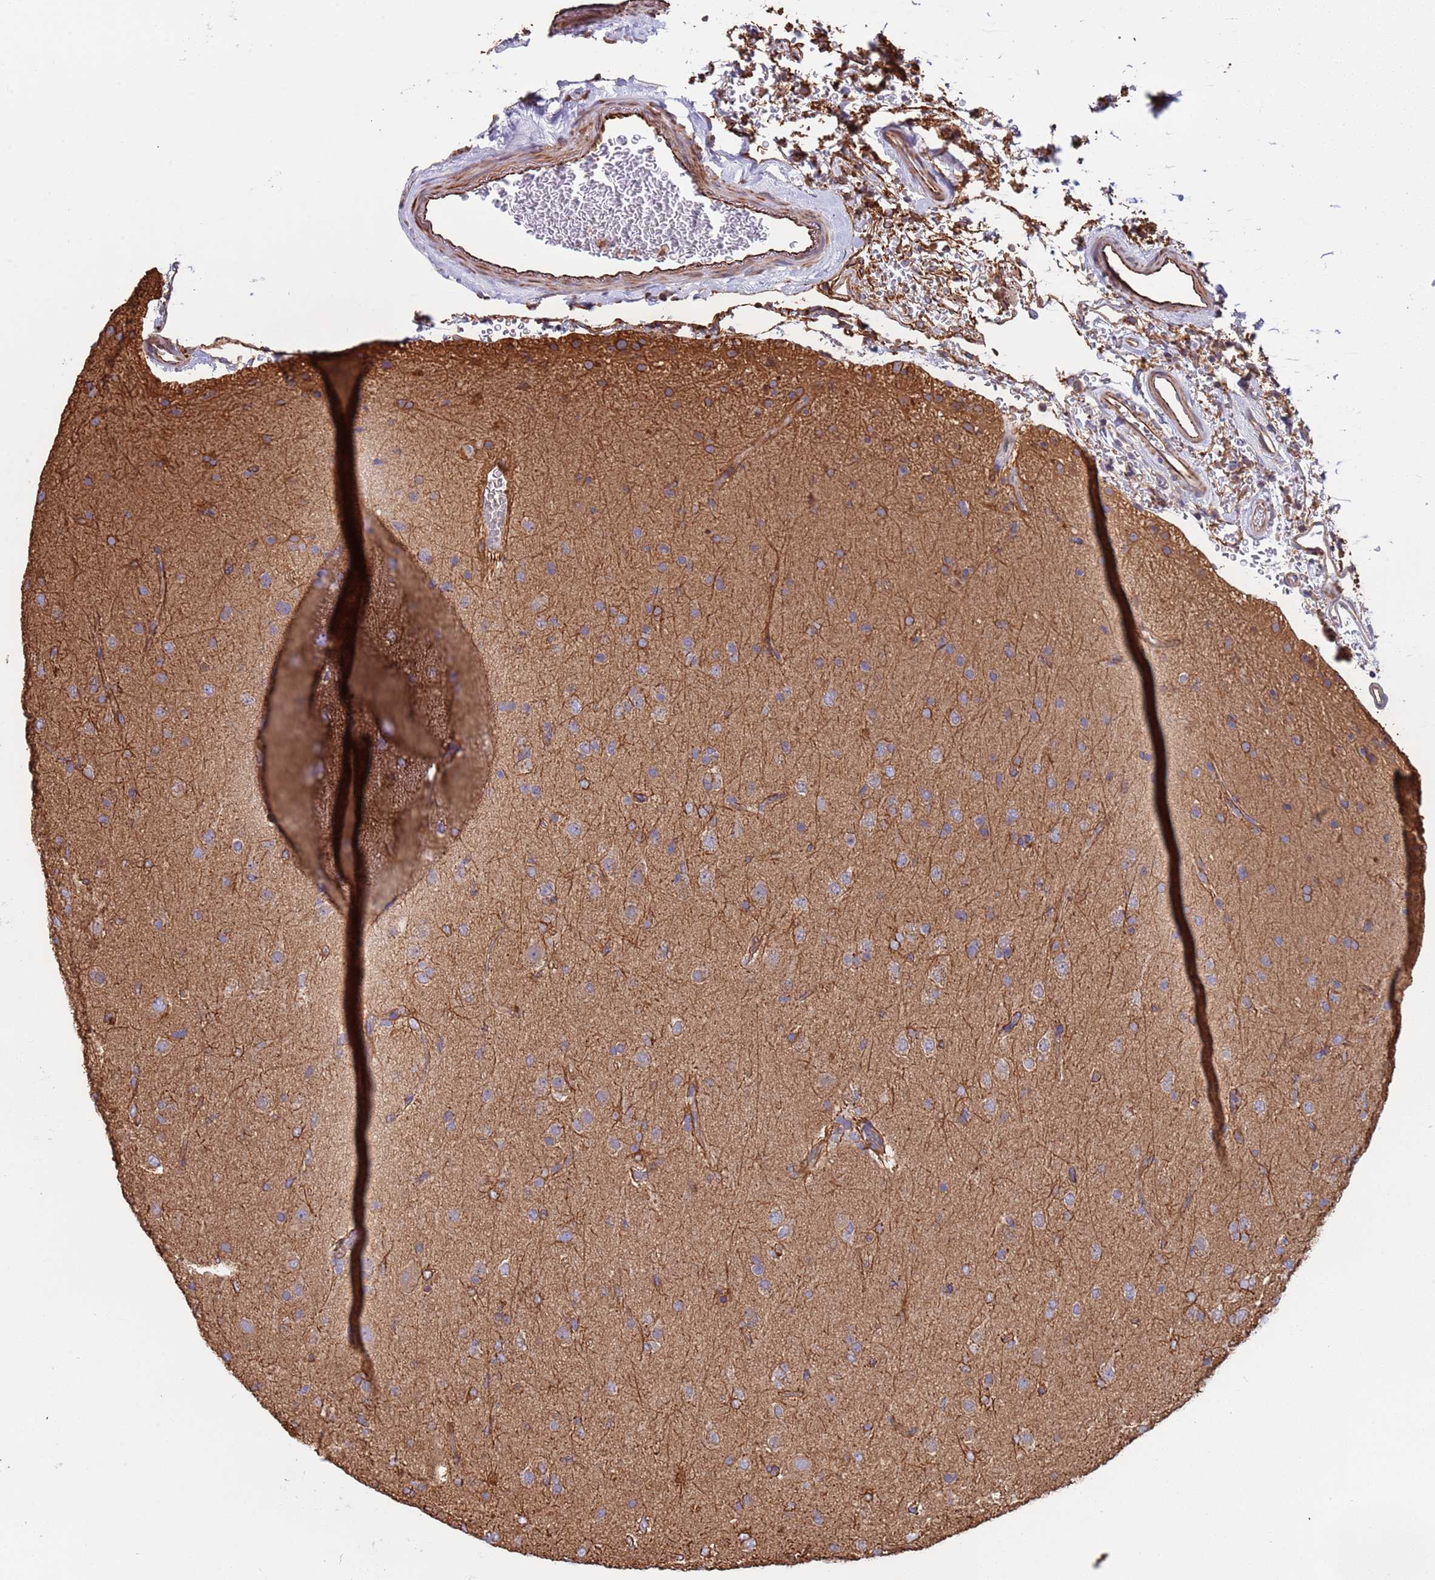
{"staining": {"intensity": "moderate", "quantity": "<25%", "location": "cytoplasmic/membranous"}, "tissue": "glioma", "cell_type": "Tumor cells", "image_type": "cancer", "snomed": [{"axis": "morphology", "description": "Glioma, malignant, Low grade"}, {"axis": "topography", "description": "Brain"}], "caption": "Glioma stained for a protein (brown) reveals moderate cytoplasmic/membranous positive positivity in about <25% of tumor cells.", "gene": "NUDT12", "patient": {"sex": "male", "age": 65}}